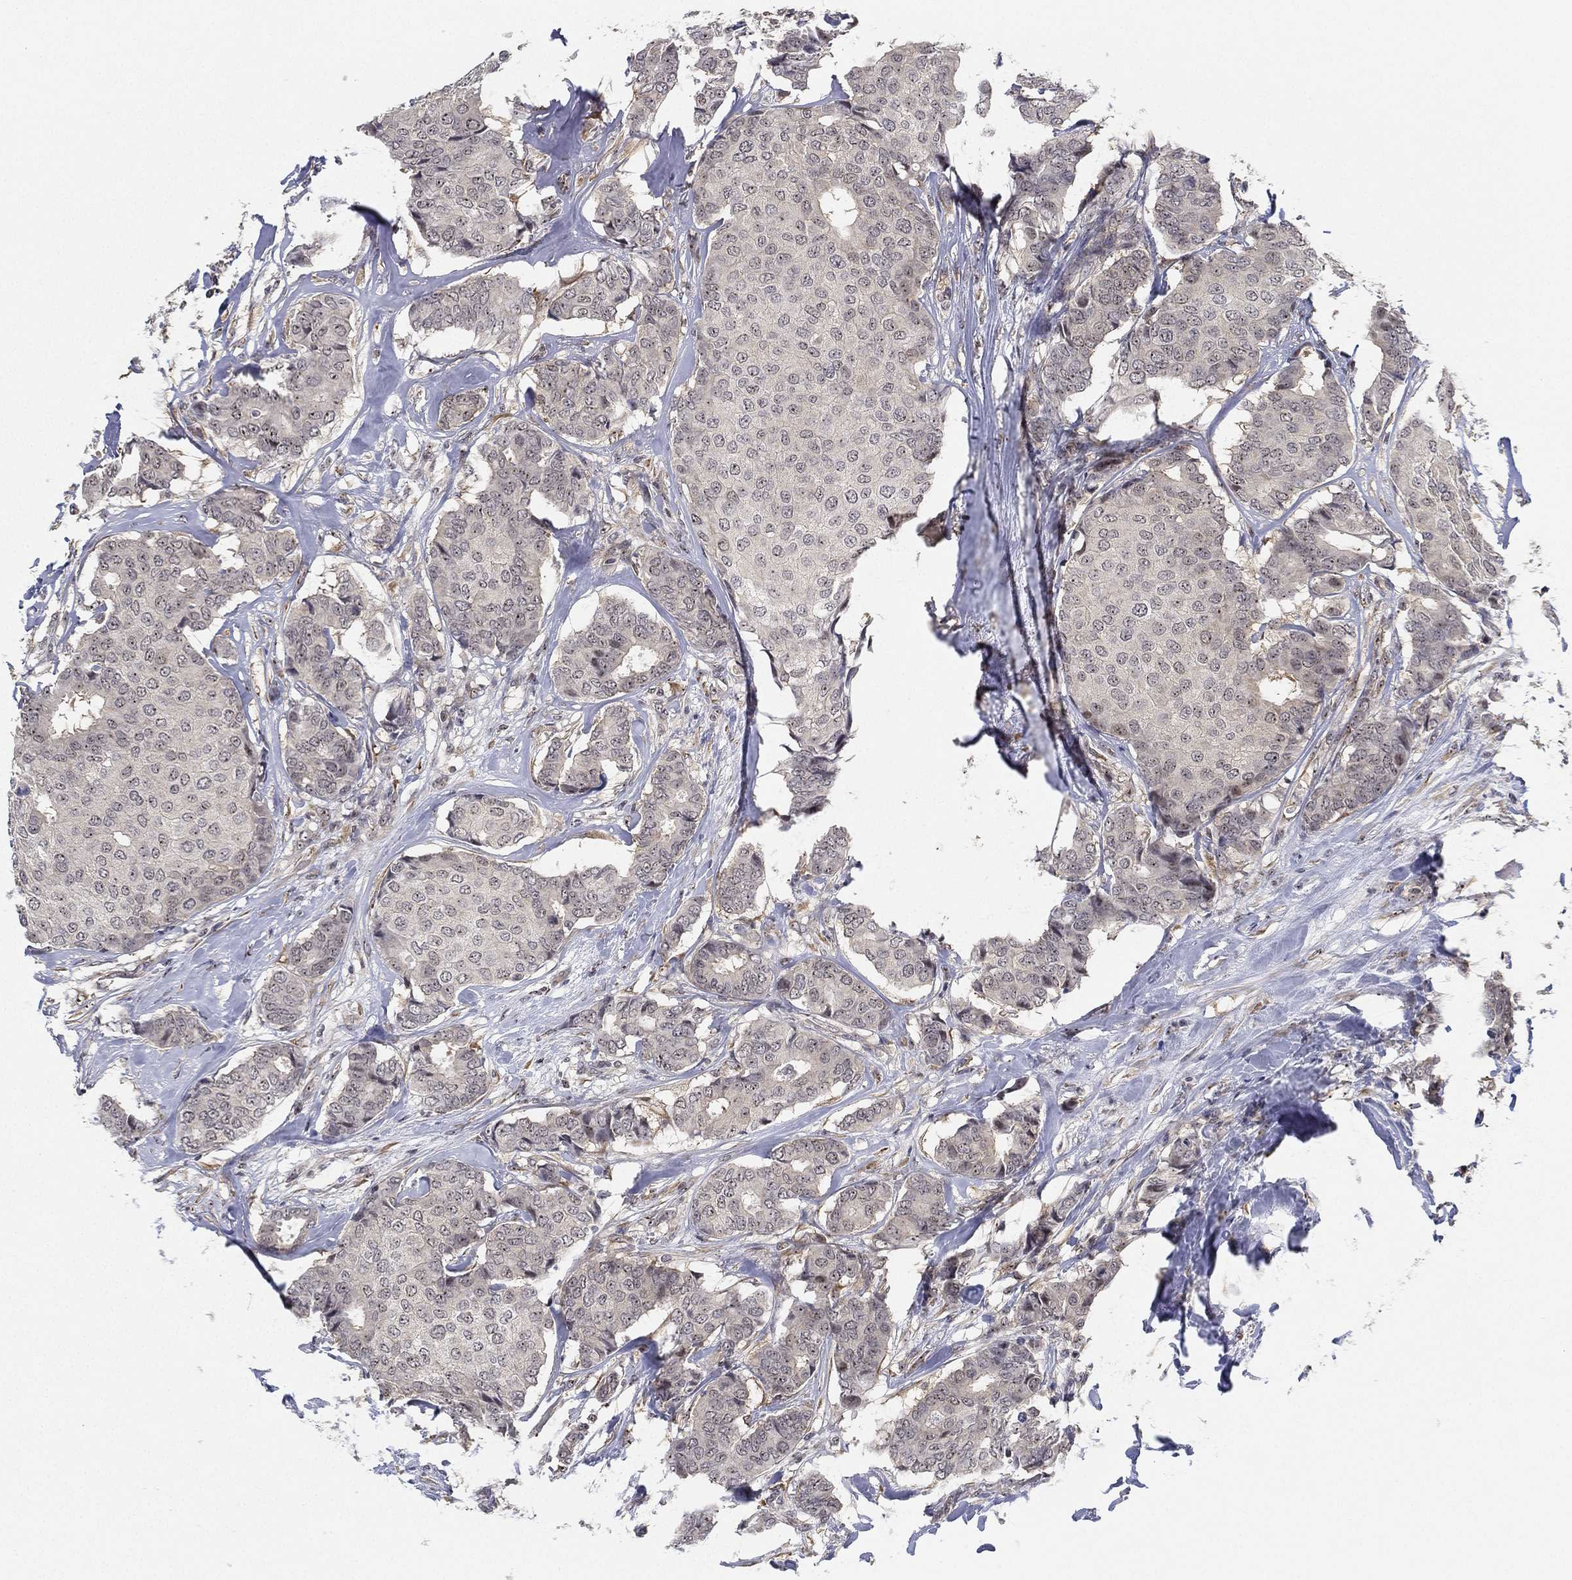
{"staining": {"intensity": "moderate", "quantity": "<25%", "location": "nuclear"}, "tissue": "breast cancer", "cell_type": "Tumor cells", "image_type": "cancer", "snomed": [{"axis": "morphology", "description": "Duct carcinoma"}, {"axis": "topography", "description": "Breast"}], "caption": "A micrograph showing moderate nuclear staining in approximately <25% of tumor cells in breast cancer (infiltrating ductal carcinoma), as visualized by brown immunohistochemical staining.", "gene": "PPP1R16B", "patient": {"sex": "female", "age": 75}}